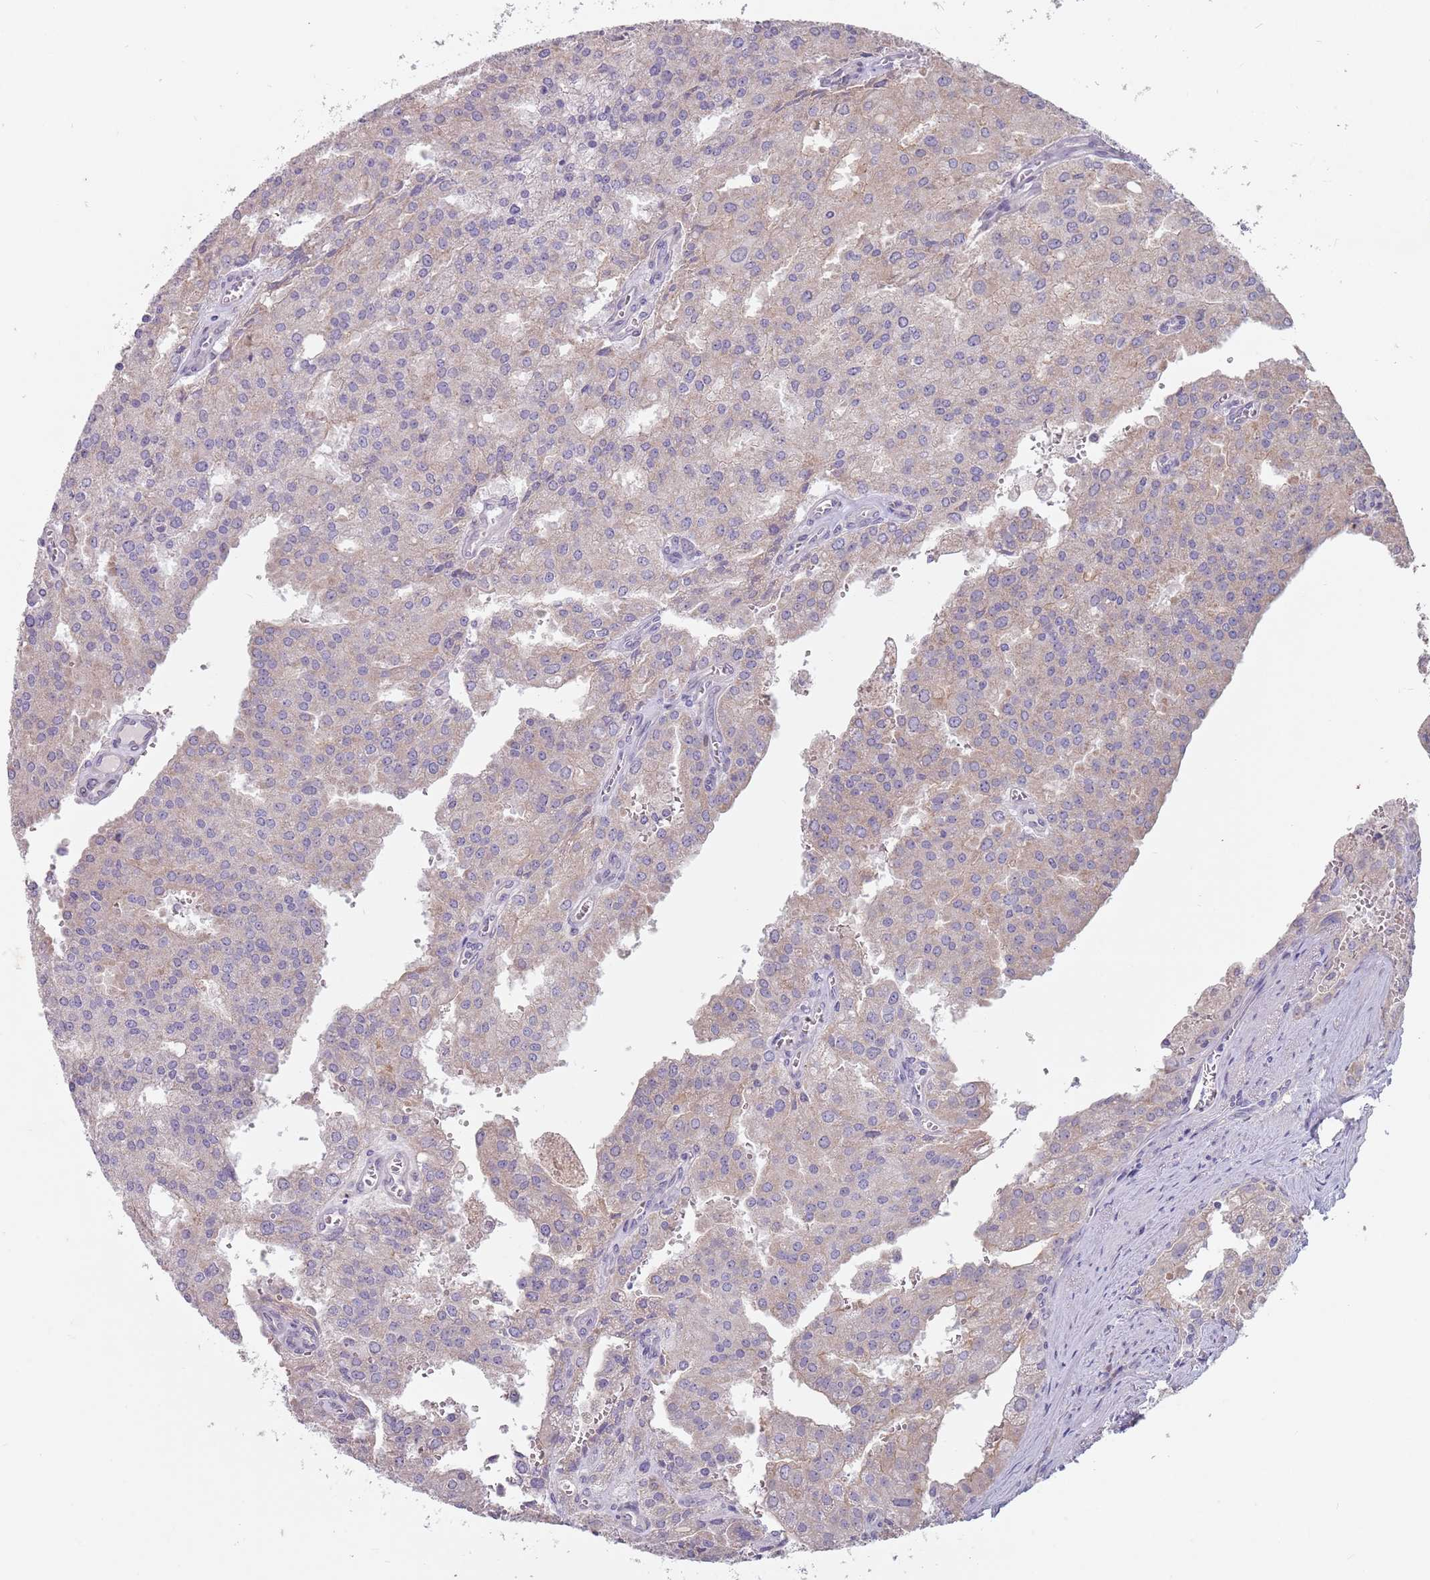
{"staining": {"intensity": "negative", "quantity": "none", "location": "none"}, "tissue": "prostate cancer", "cell_type": "Tumor cells", "image_type": "cancer", "snomed": [{"axis": "morphology", "description": "Adenocarcinoma, High grade"}, {"axis": "topography", "description": "Prostate"}], "caption": "Immunohistochemistry histopathology image of prostate high-grade adenocarcinoma stained for a protein (brown), which displays no staining in tumor cells.", "gene": "STYK1", "patient": {"sex": "male", "age": 68}}